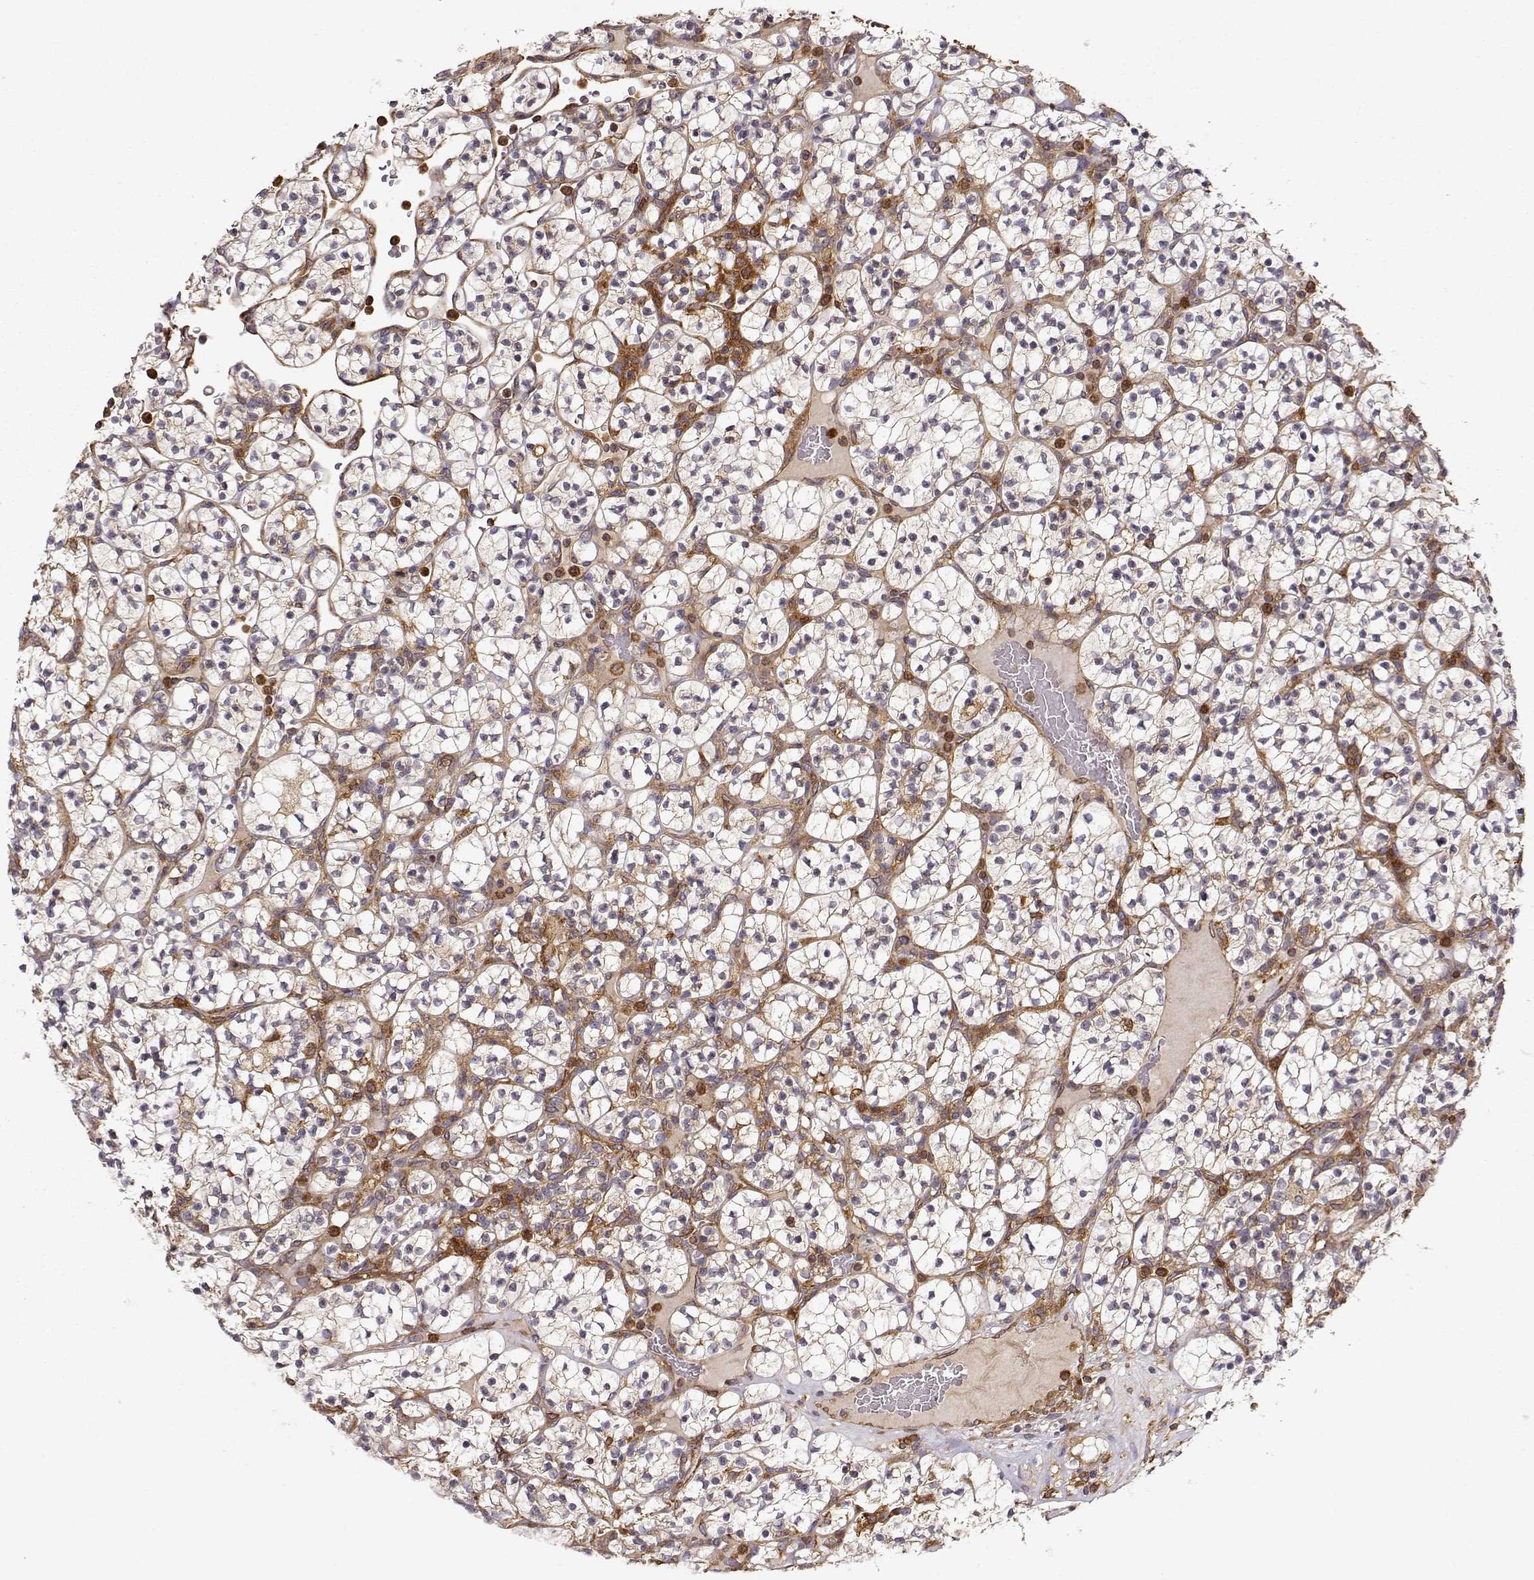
{"staining": {"intensity": "negative", "quantity": "none", "location": "none"}, "tissue": "renal cancer", "cell_type": "Tumor cells", "image_type": "cancer", "snomed": [{"axis": "morphology", "description": "Adenocarcinoma, NOS"}, {"axis": "topography", "description": "Kidney"}], "caption": "An immunohistochemistry photomicrograph of renal cancer is shown. There is no staining in tumor cells of renal cancer. (Brightfield microscopy of DAB IHC at high magnification).", "gene": "ARHGEF2", "patient": {"sex": "female", "age": 89}}